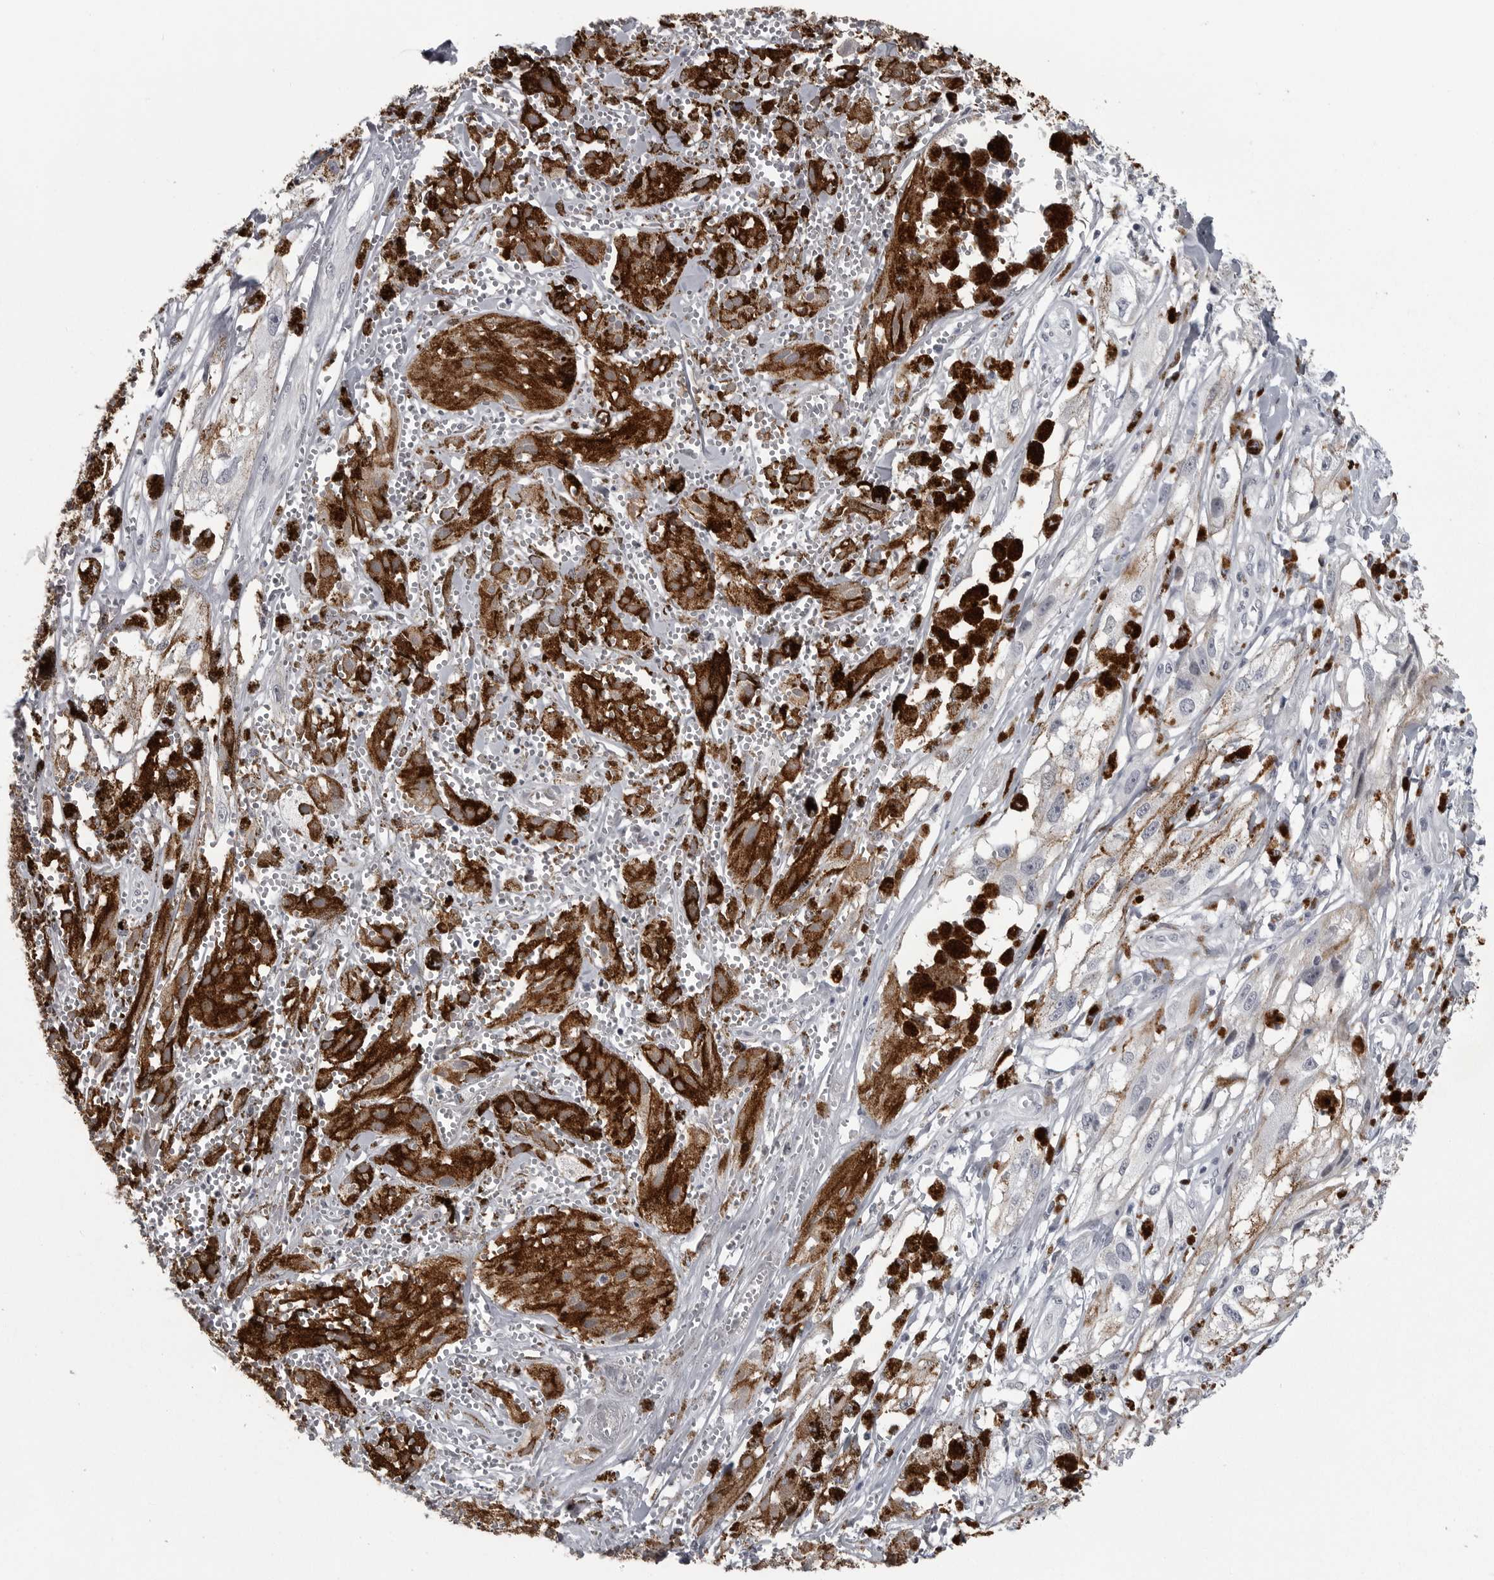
{"staining": {"intensity": "negative", "quantity": "none", "location": "none"}, "tissue": "melanoma", "cell_type": "Tumor cells", "image_type": "cancer", "snomed": [{"axis": "morphology", "description": "Malignant melanoma, NOS"}, {"axis": "topography", "description": "Skin"}], "caption": "Immunohistochemistry (IHC) of human melanoma shows no positivity in tumor cells.", "gene": "LYSMD1", "patient": {"sex": "male", "age": 88}}